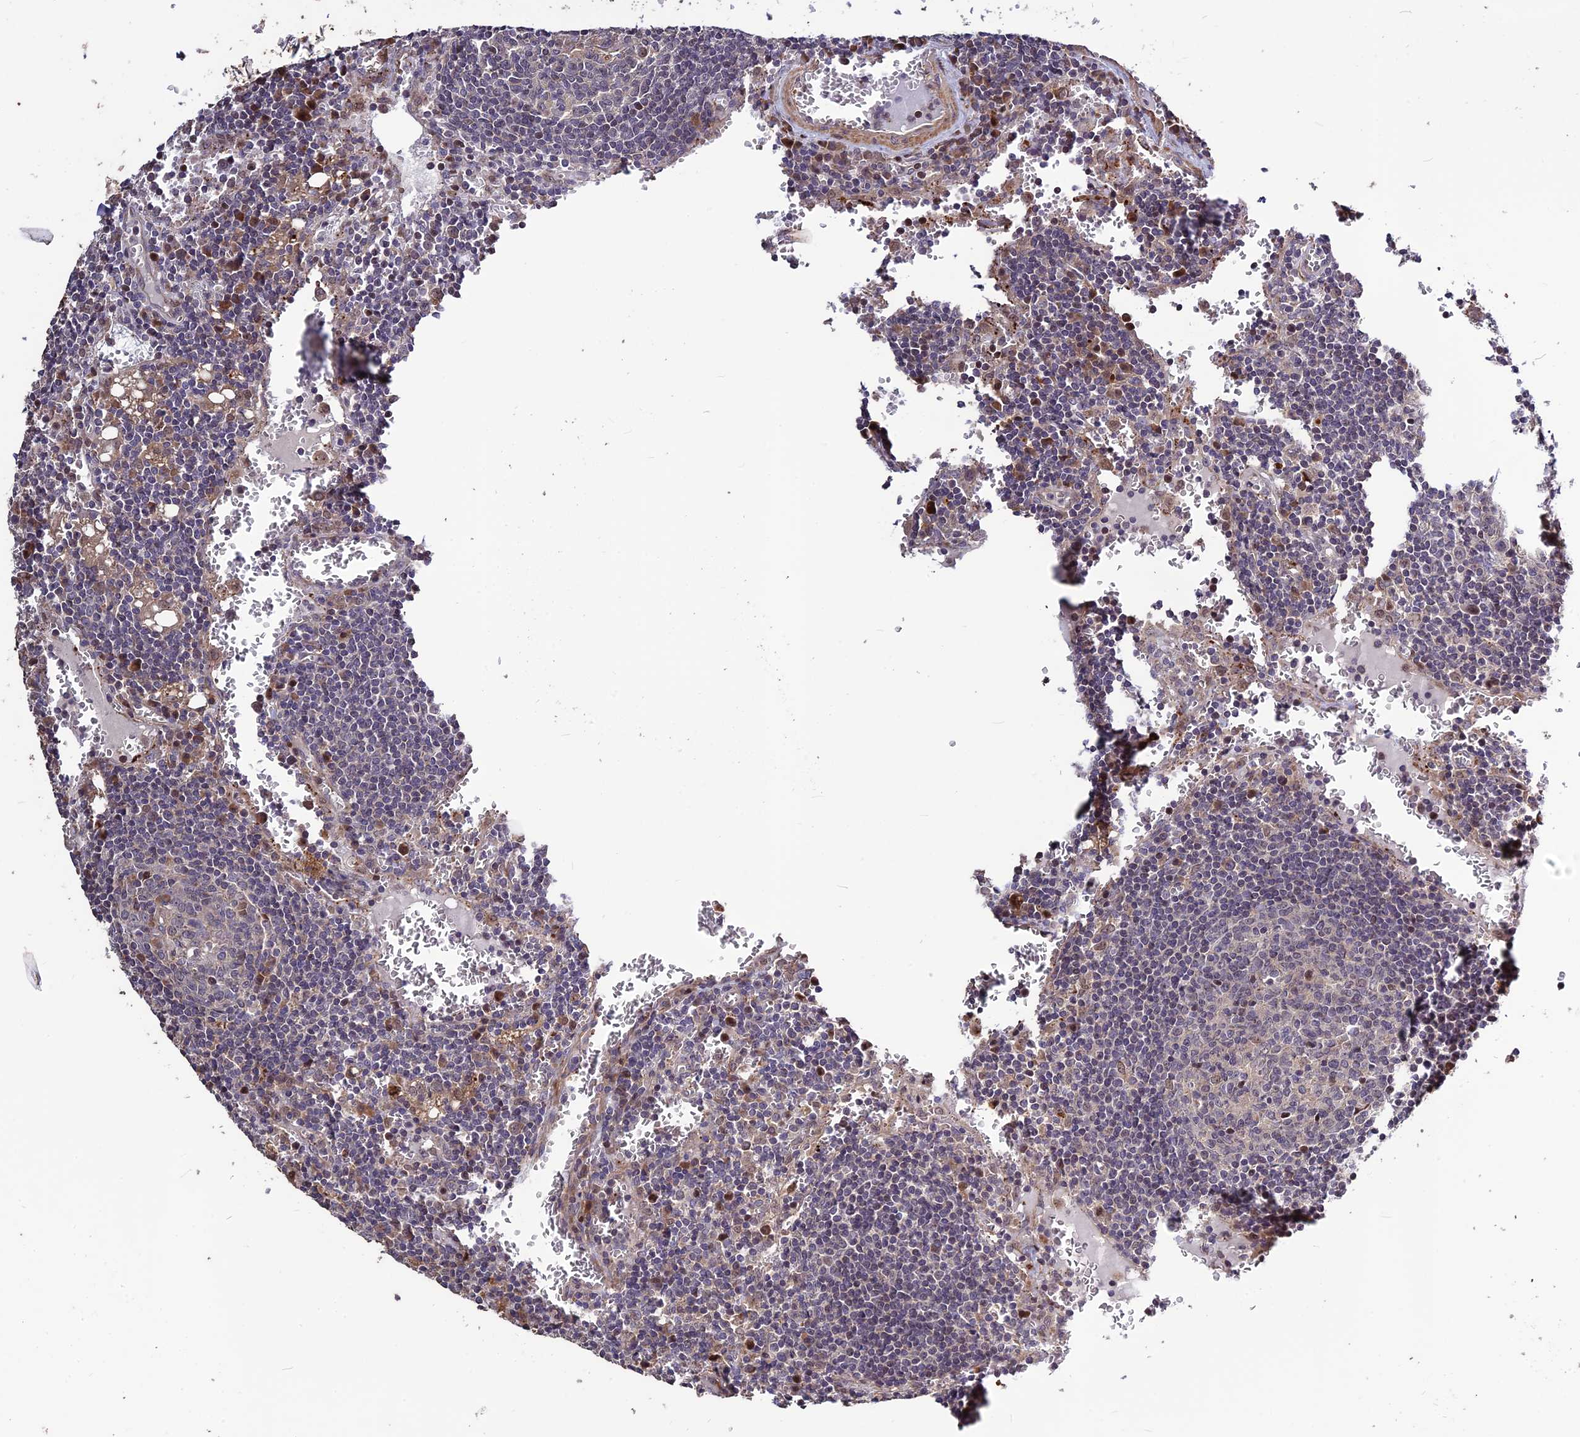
{"staining": {"intensity": "negative", "quantity": "none", "location": "none"}, "tissue": "lymph node", "cell_type": "Germinal center cells", "image_type": "normal", "snomed": [{"axis": "morphology", "description": "Normal tissue, NOS"}, {"axis": "topography", "description": "Lymph node"}], "caption": "Human lymph node stained for a protein using IHC shows no positivity in germinal center cells.", "gene": "SPG21", "patient": {"sex": "female", "age": 73}}